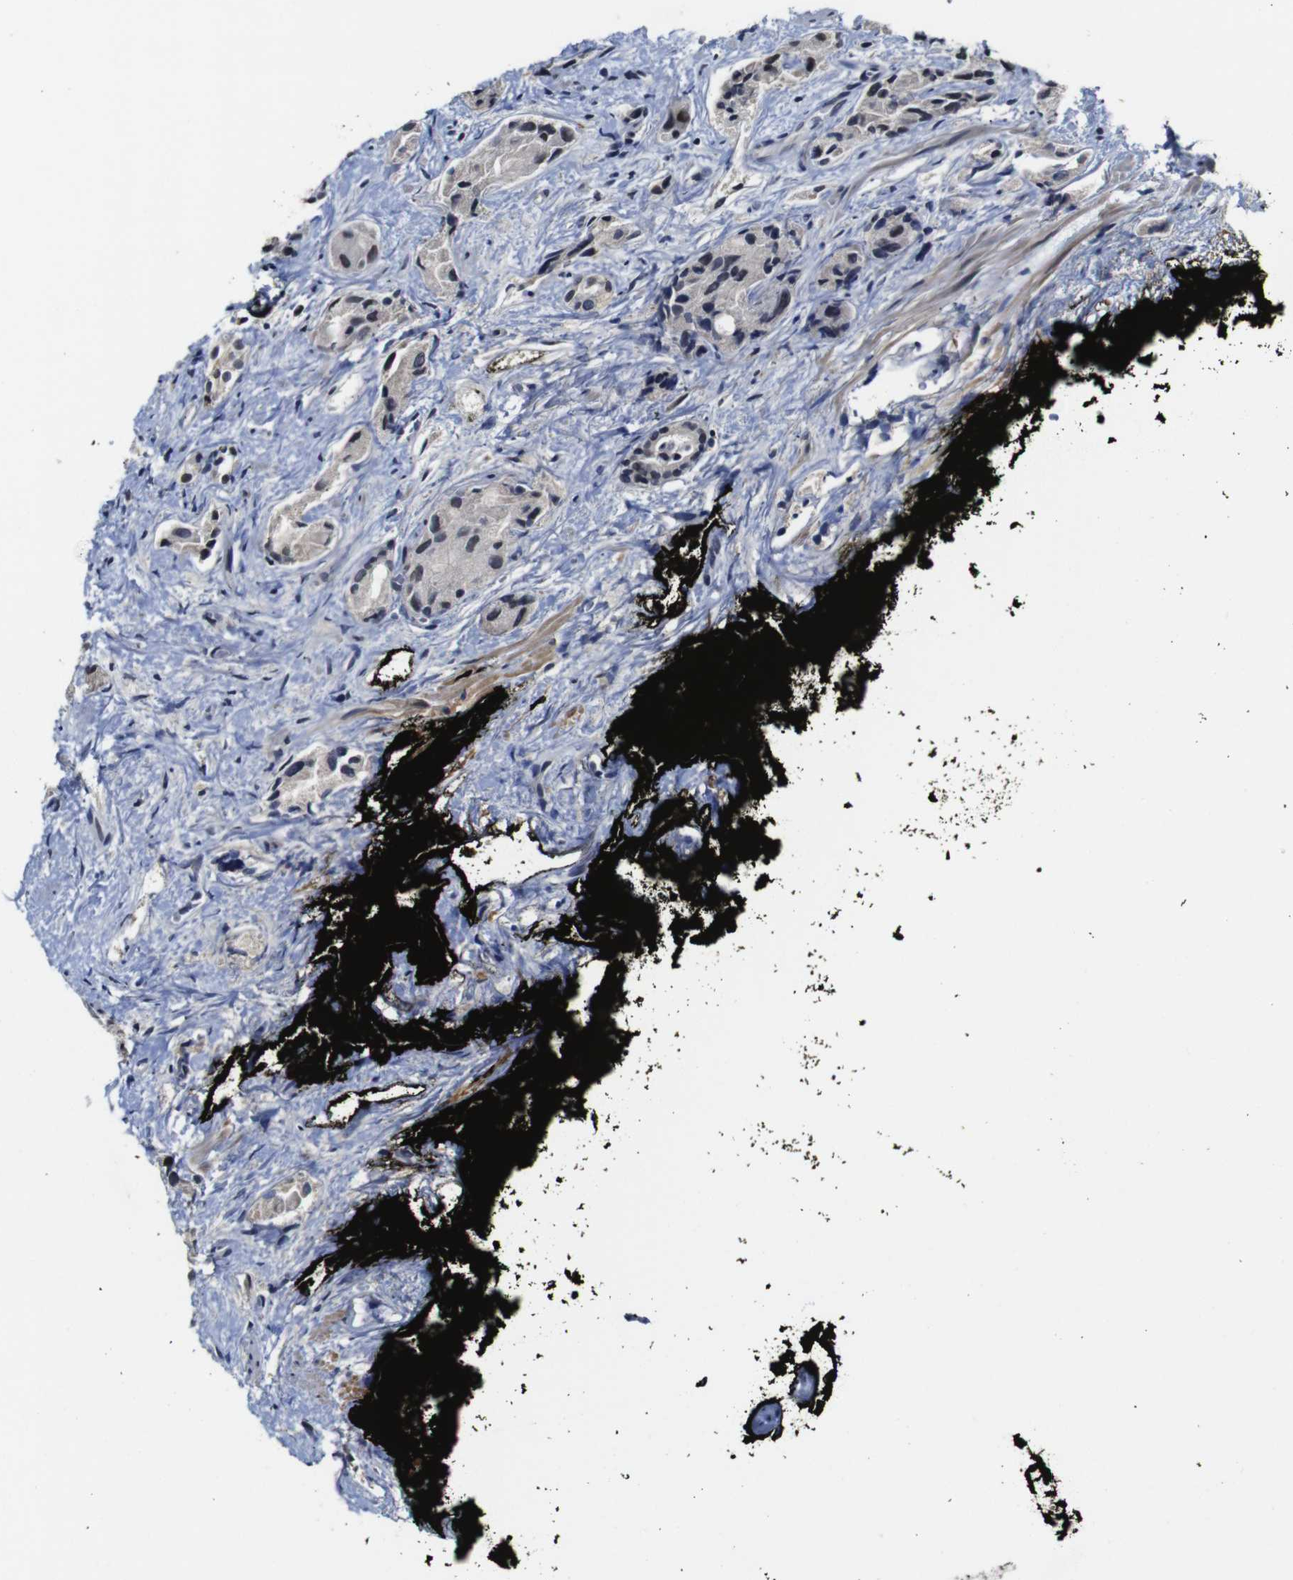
{"staining": {"intensity": "negative", "quantity": "none", "location": "none"}, "tissue": "prostate cancer", "cell_type": "Tumor cells", "image_type": "cancer", "snomed": [{"axis": "morphology", "description": "Adenocarcinoma, High grade"}, {"axis": "topography", "description": "Prostate"}], "caption": "The photomicrograph shows no significant positivity in tumor cells of adenocarcinoma (high-grade) (prostate).", "gene": "NTRK3", "patient": {"sex": "male", "age": 71}}